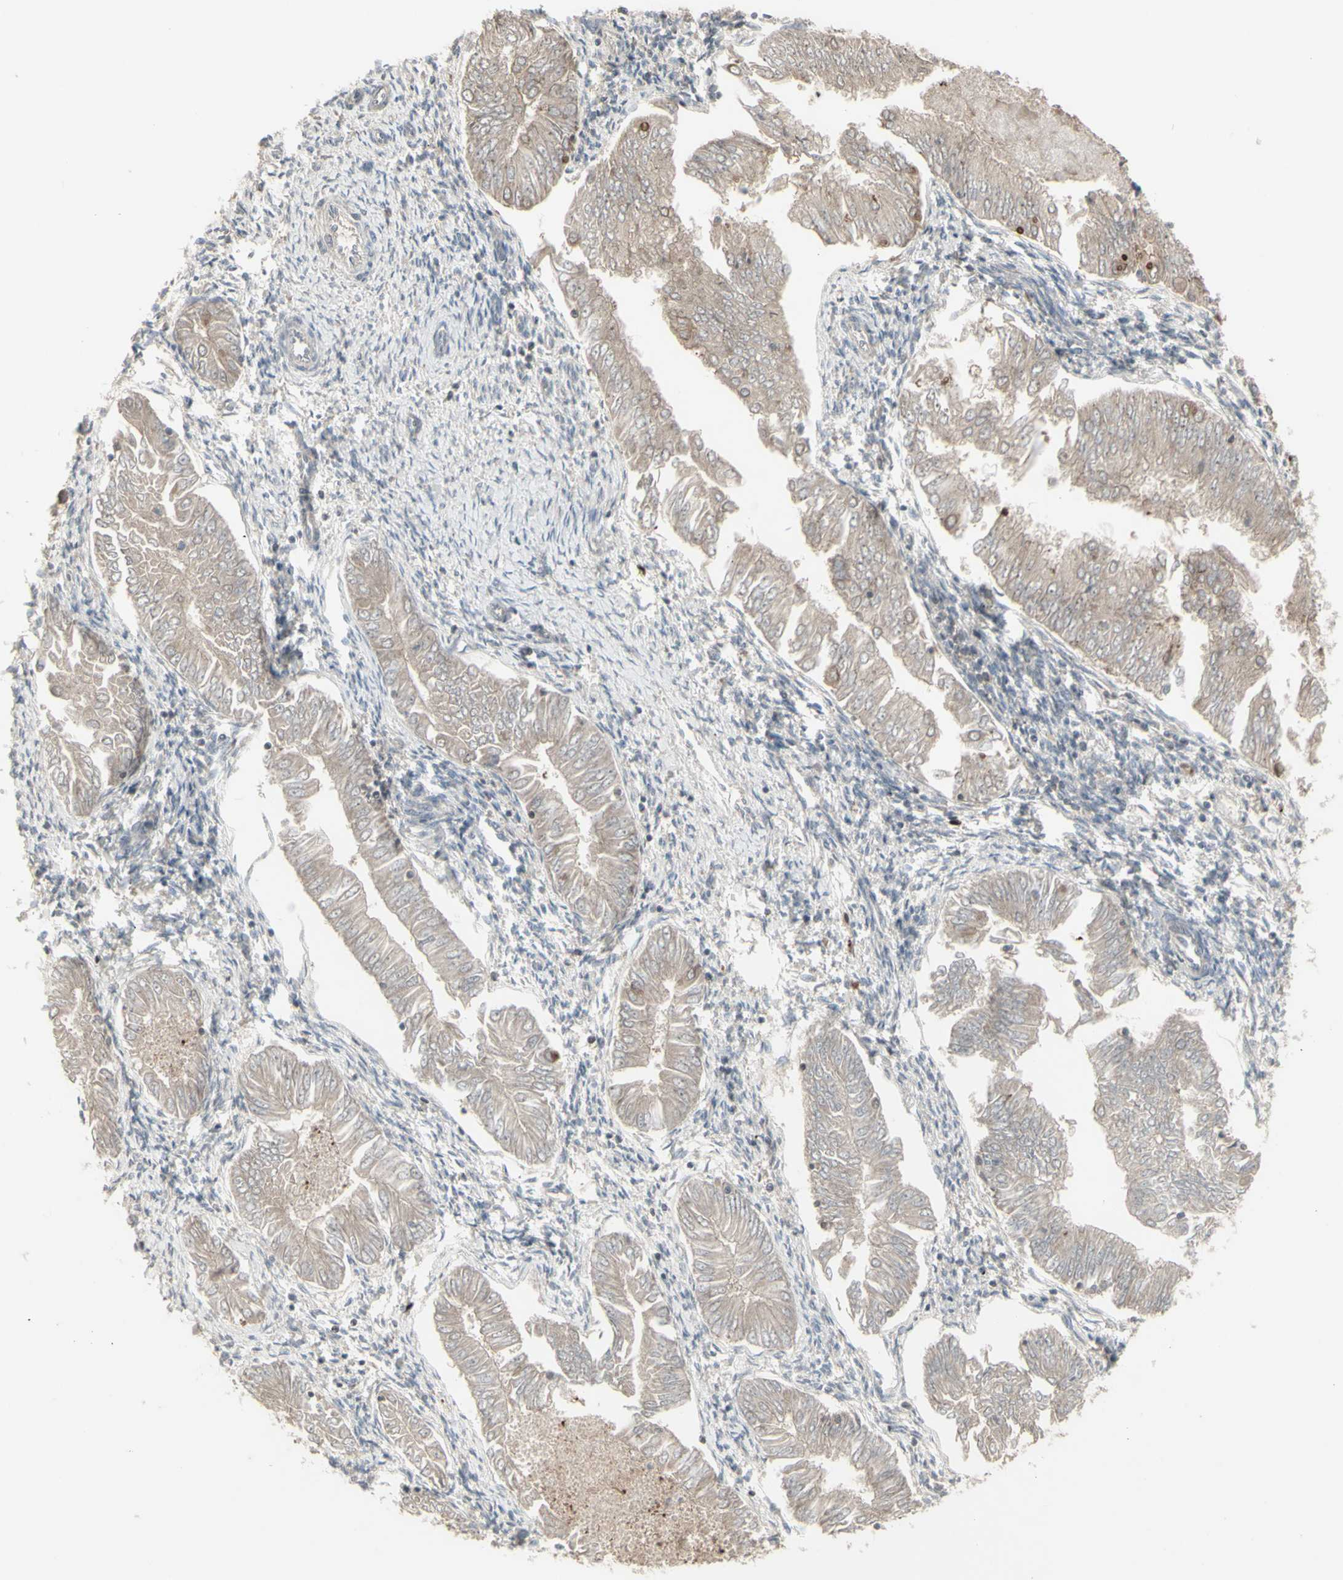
{"staining": {"intensity": "negative", "quantity": "none", "location": "none"}, "tissue": "endometrial cancer", "cell_type": "Tumor cells", "image_type": "cancer", "snomed": [{"axis": "morphology", "description": "Adenocarcinoma, NOS"}, {"axis": "topography", "description": "Endometrium"}], "caption": "IHC of human adenocarcinoma (endometrial) reveals no staining in tumor cells. Brightfield microscopy of immunohistochemistry (IHC) stained with DAB (3,3'-diaminobenzidine) (brown) and hematoxylin (blue), captured at high magnification.", "gene": "CSK", "patient": {"sex": "female", "age": 53}}